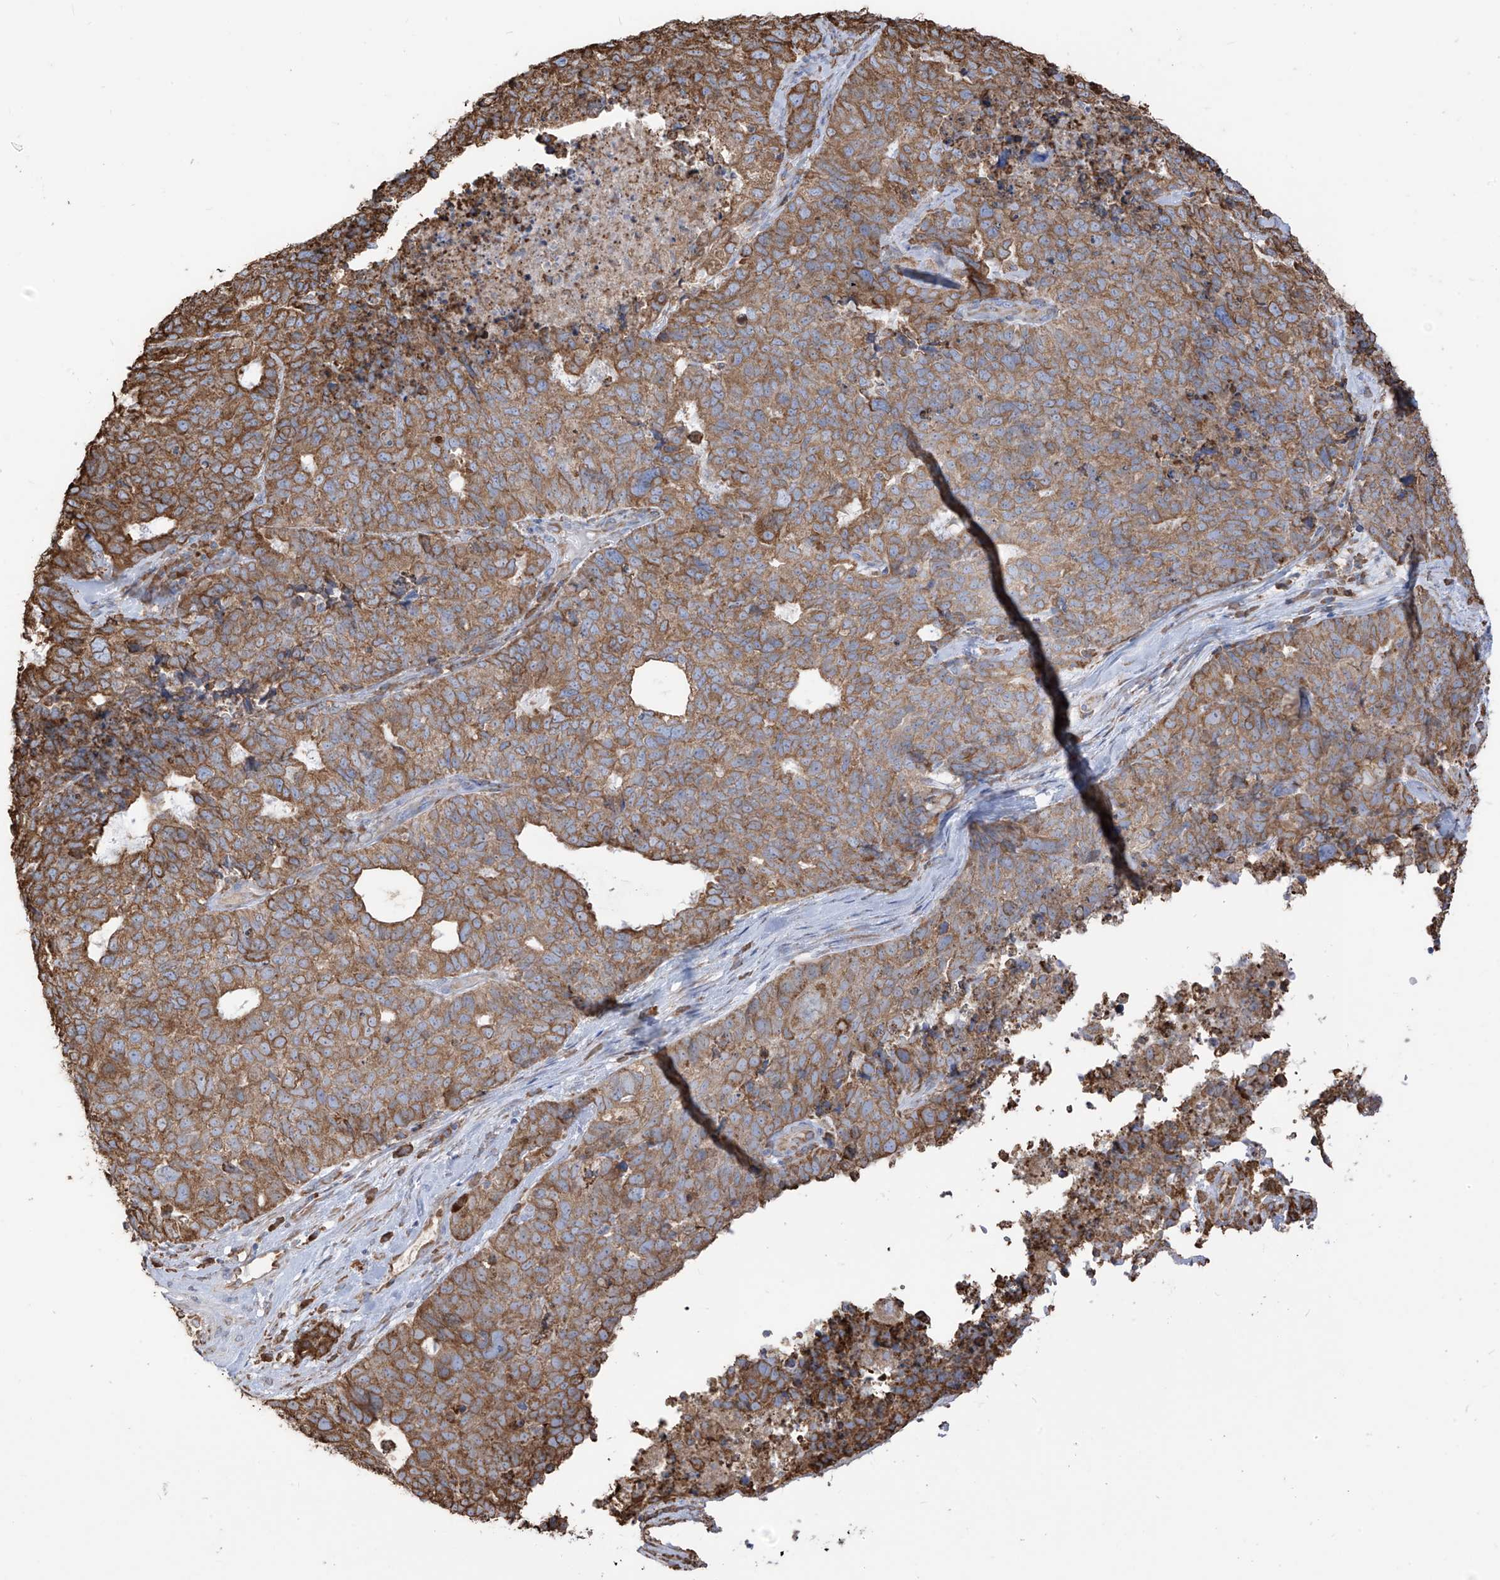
{"staining": {"intensity": "moderate", "quantity": ">75%", "location": "cytoplasmic/membranous"}, "tissue": "cervical cancer", "cell_type": "Tumor cells", "image_type": "cancer", "snomed": [{"axis": "morphology", "description": "Squamous cell carcinoma, NOS"}, {"axis": "topography", "description": "Cervix"}], "caption": "Immunohistochemistry of human cervical squamous cell carcinoma shows medium levels of moderate cytoplasmic/membranous positivity in about >75% of tumor cells.", "gene": "PDIA6", "patient": {"sex": "female", "age": 63}}